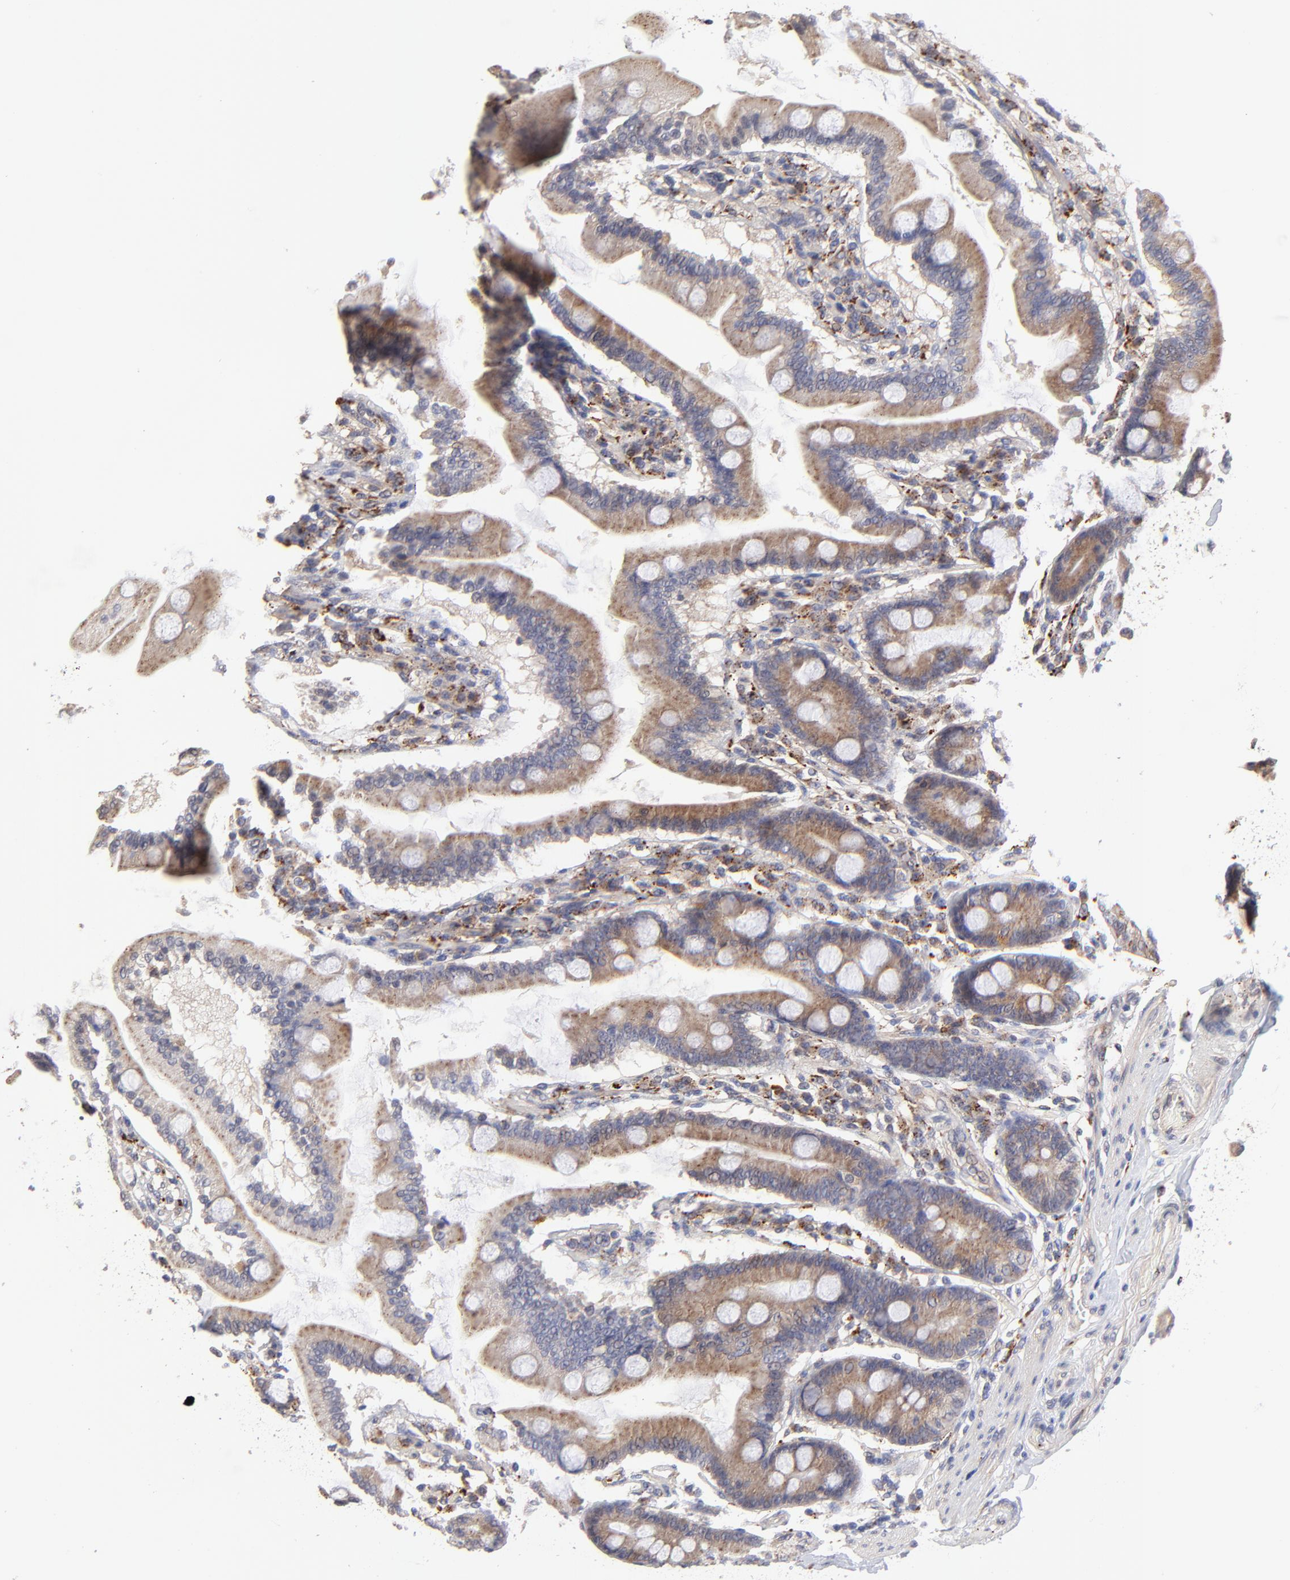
{"staining": {"intensity": "moderate", "quantity": ">75%", "location": "cytoplasmic/membranous"}, "tissue": "duodenum", "cell_type": "Glandular cells", "image_type": "normal", "snomed": [{"axis": "morphology", "description": "Normal tissue, NOS"}, {"axis": "topography", "description": "Duodenum"}], "caption": "IHC staining of unremarkable duodenum, which reveals medium levels of moderate cytoplasmic/membranous positivity in approximately >75% of glandular cells indicating moderate cytoplasmic/membranous protein expression. The staining was performed using DAB (3,3'-diaminobenzidine) (brown) for protein detection and nuclei were counterstained in hematoxylin (blue).", "gene": "PDE4B", "patient": {"sex": "female", "age": 64}}